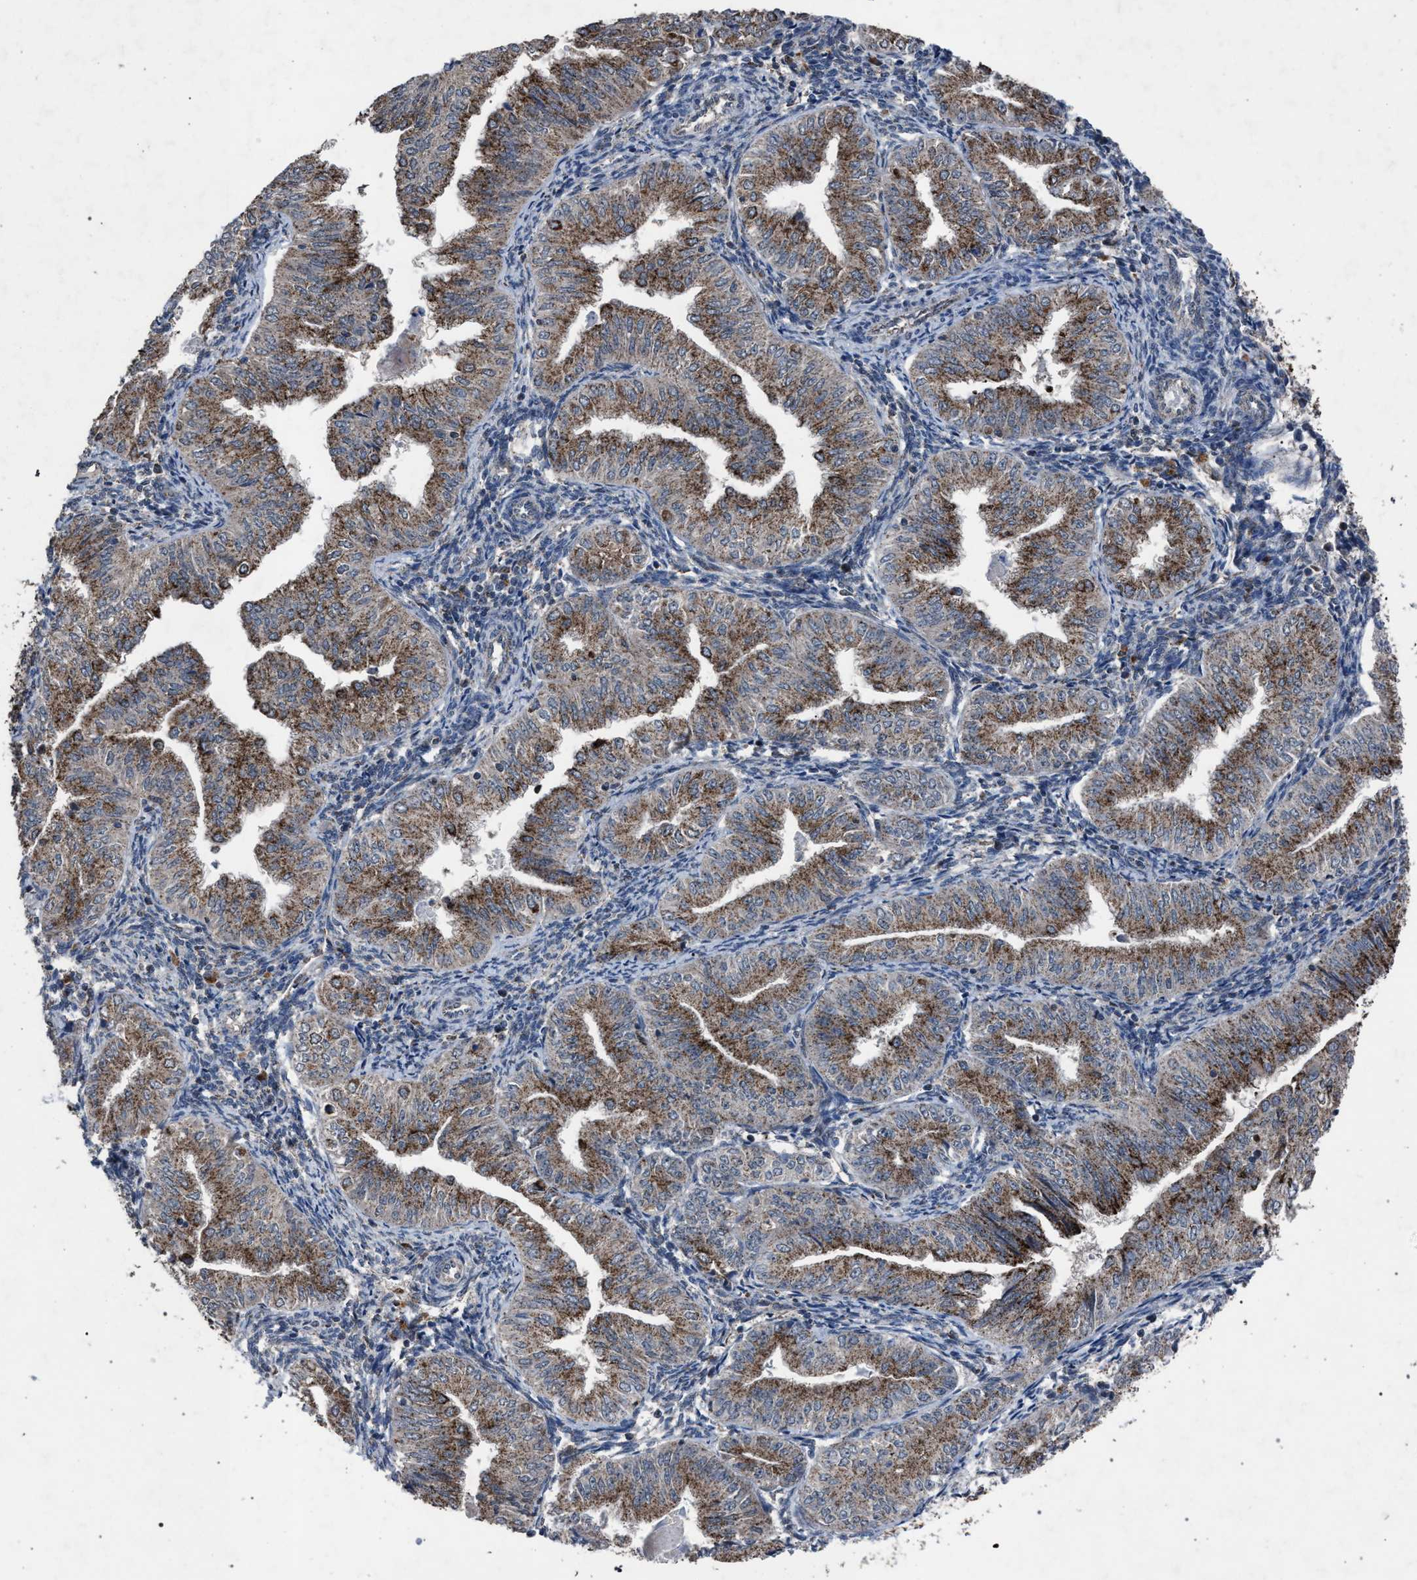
{"staining": {"intensity": "moderate", "quantity": ">75%", "location": "cytoplasmic/membranous"}, "tissue": "endometrial cancer", "cell_type": "Tumor cells", "image_type": "cancer", "snomed": [{"axis": "morphology", "description": "Normal tissue, NOS"}, {"axis": "morphology", "description": "Adenocarcinoma, NOS"}, {"axis": "topography", "description": "Endometrium"}], "caption": "DAB (3,3'-diaminobenzidine) immunohistochemical staining of adenocarcinoma (endometrial) shows moderate cytoplasmic/membranous protein expression in approximately >75% of tumor cells.", "gene": "HSD17B4", "patient": {"sex": "female", "age": 53}}